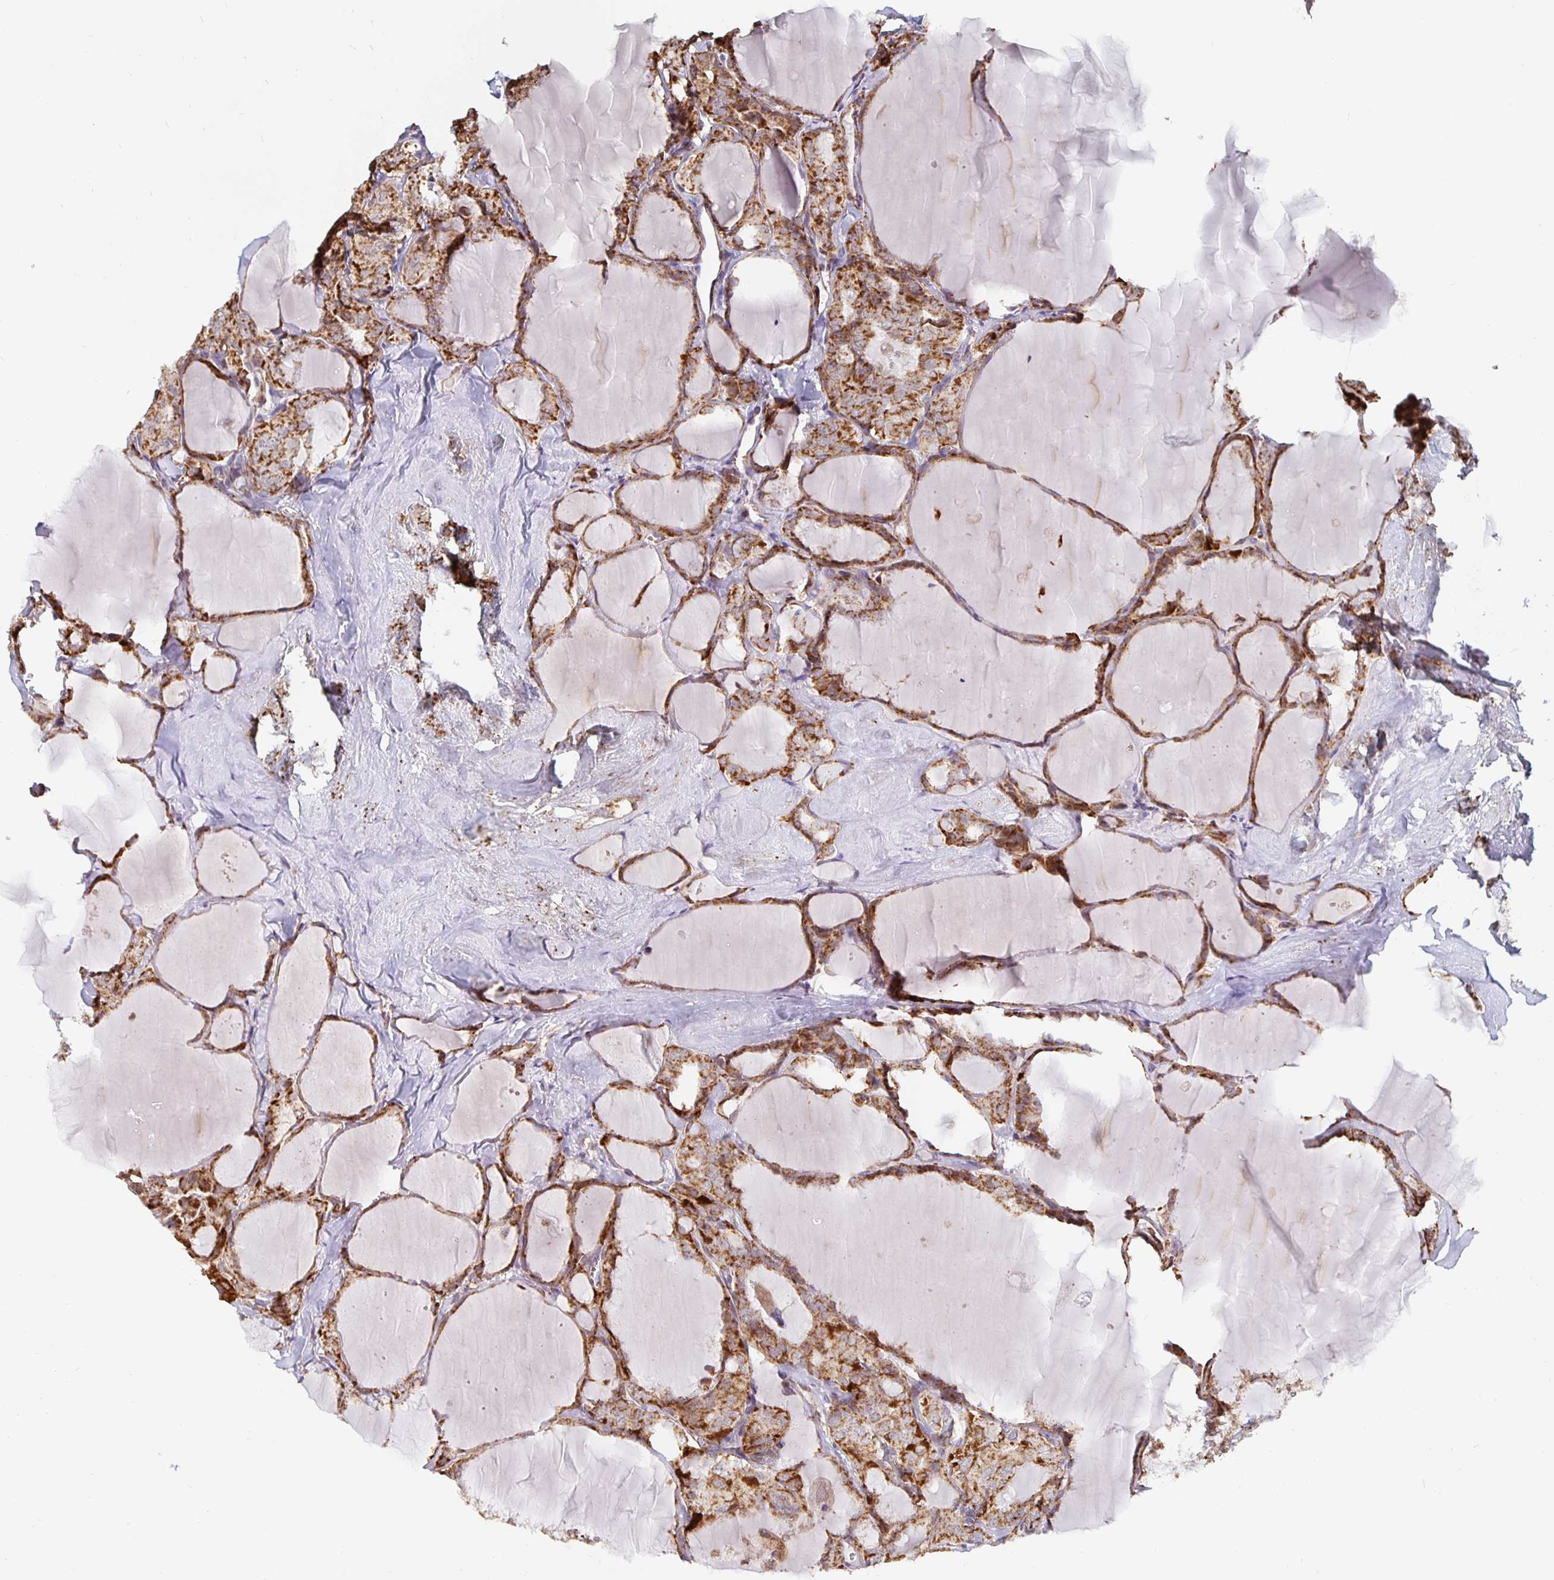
{"staining": {"intensity": "strong", "quantity": ">75%", "location": "cytoplasmic/membranous"}, "tissue": "thyroid cancer", "cell_type": "Tumor cells", "image_type": "cancer", "snomed": [{"axis": "morphology", "description": "Papillary adenocarcinoma, NOS"}, {"axis": "topography", "description": "Thyroid gland"}], "caption": "A histopathology image of human thyroid cancer stained for a protein demonstrates strong cytoplasmic/membranous brown staining in tumor cells.", "gene": "MRPL28", "patient": {"sex": "male", "age": 30}}